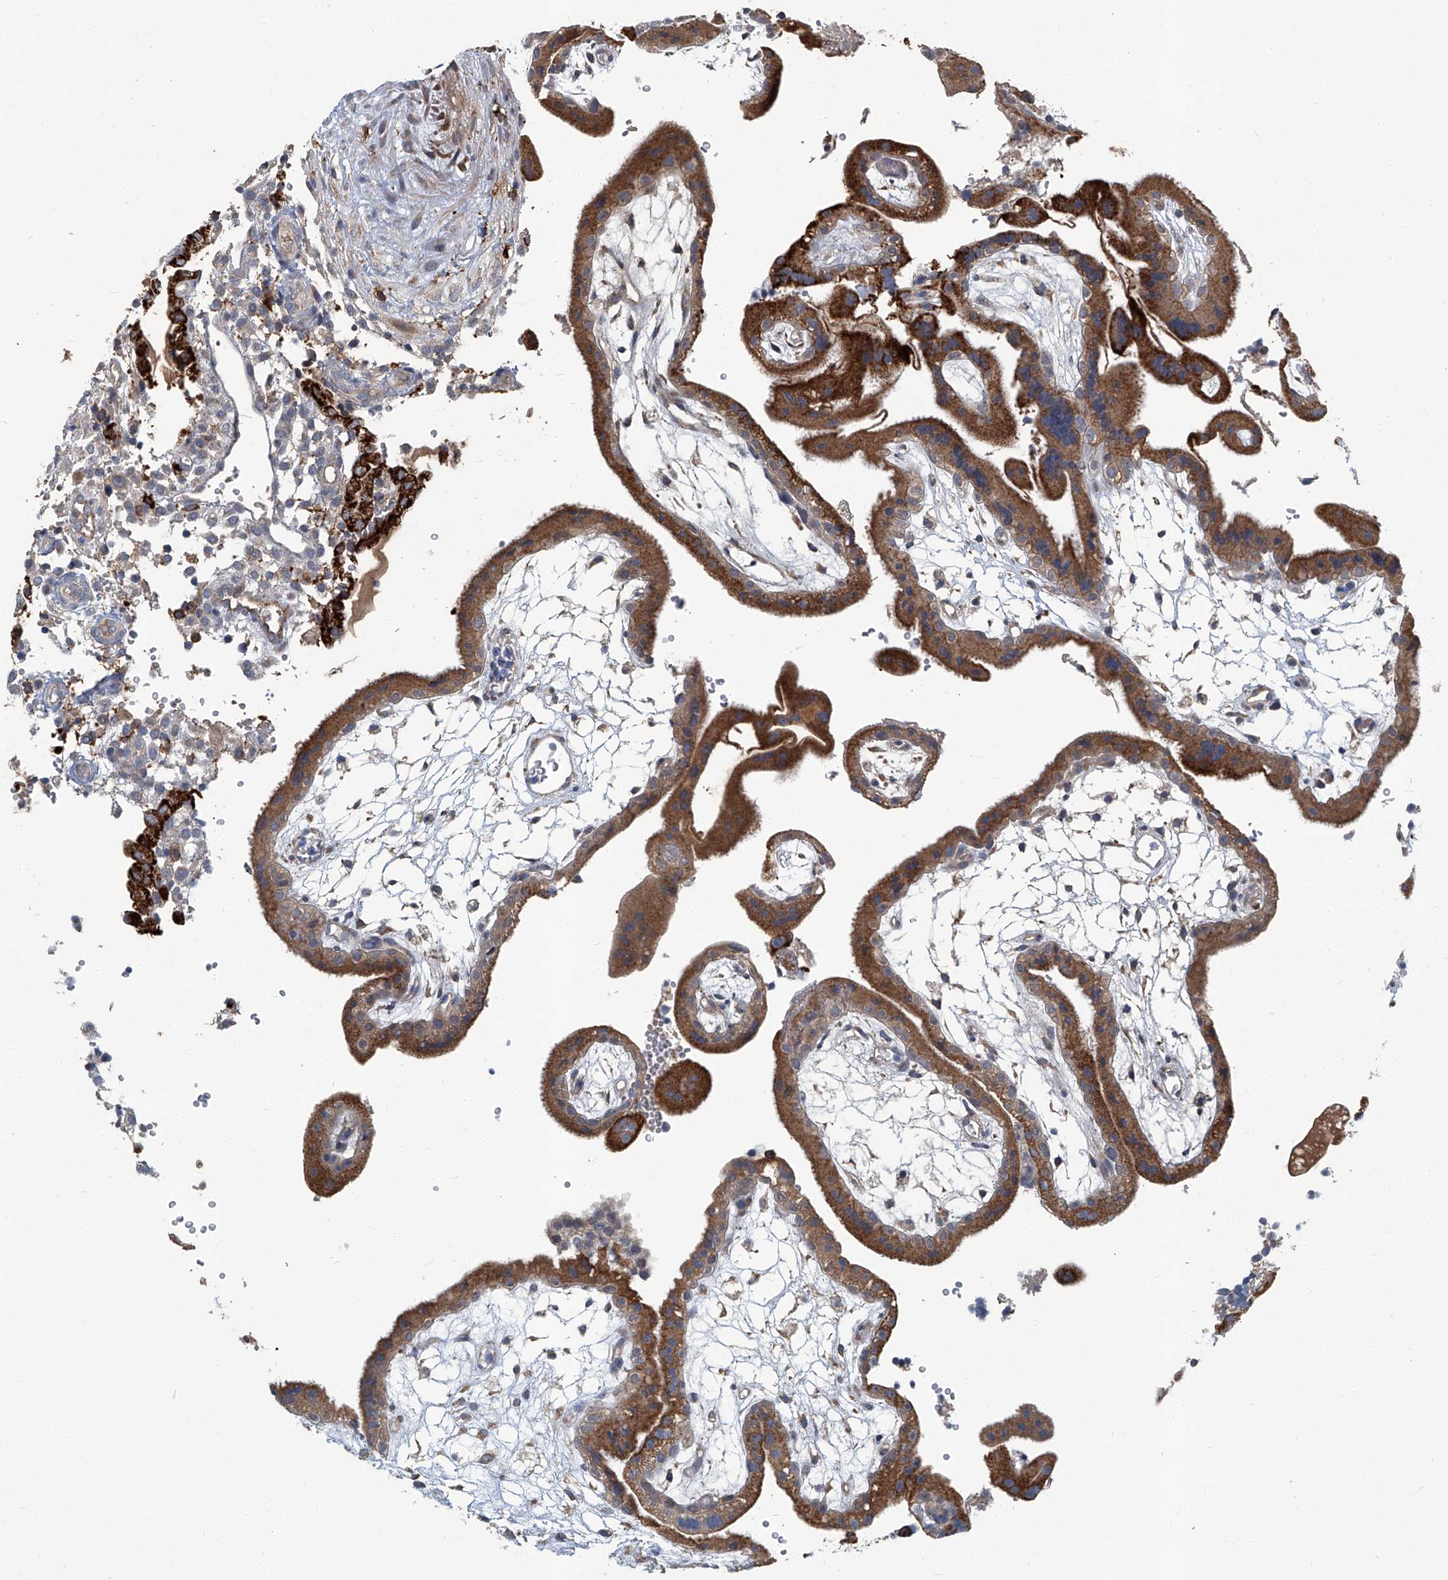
{"staining": {"intensity": "strong", "quantity": ">75%", "location": "cytoplasmic/membranous"}, "tissue": "placenta", "cell_type": "Trophoblastic cells", "image_type": "normal", "snomed": [{"axis": "morphology", "description": "Normal tissue, NOS"}, {"axis": "topography", "description": "Placenta"}], "caption": "This photomicrograph shows benign placenta stained with immunohistochemistry to label a protein in brown. The cytoplasmic/membranous of trophoblastic cells show strong positivity for the protein. Nuclei are counter-stained blue.", "gene": "FAM167A", "patient": {"sex": "female", "age": 18}}